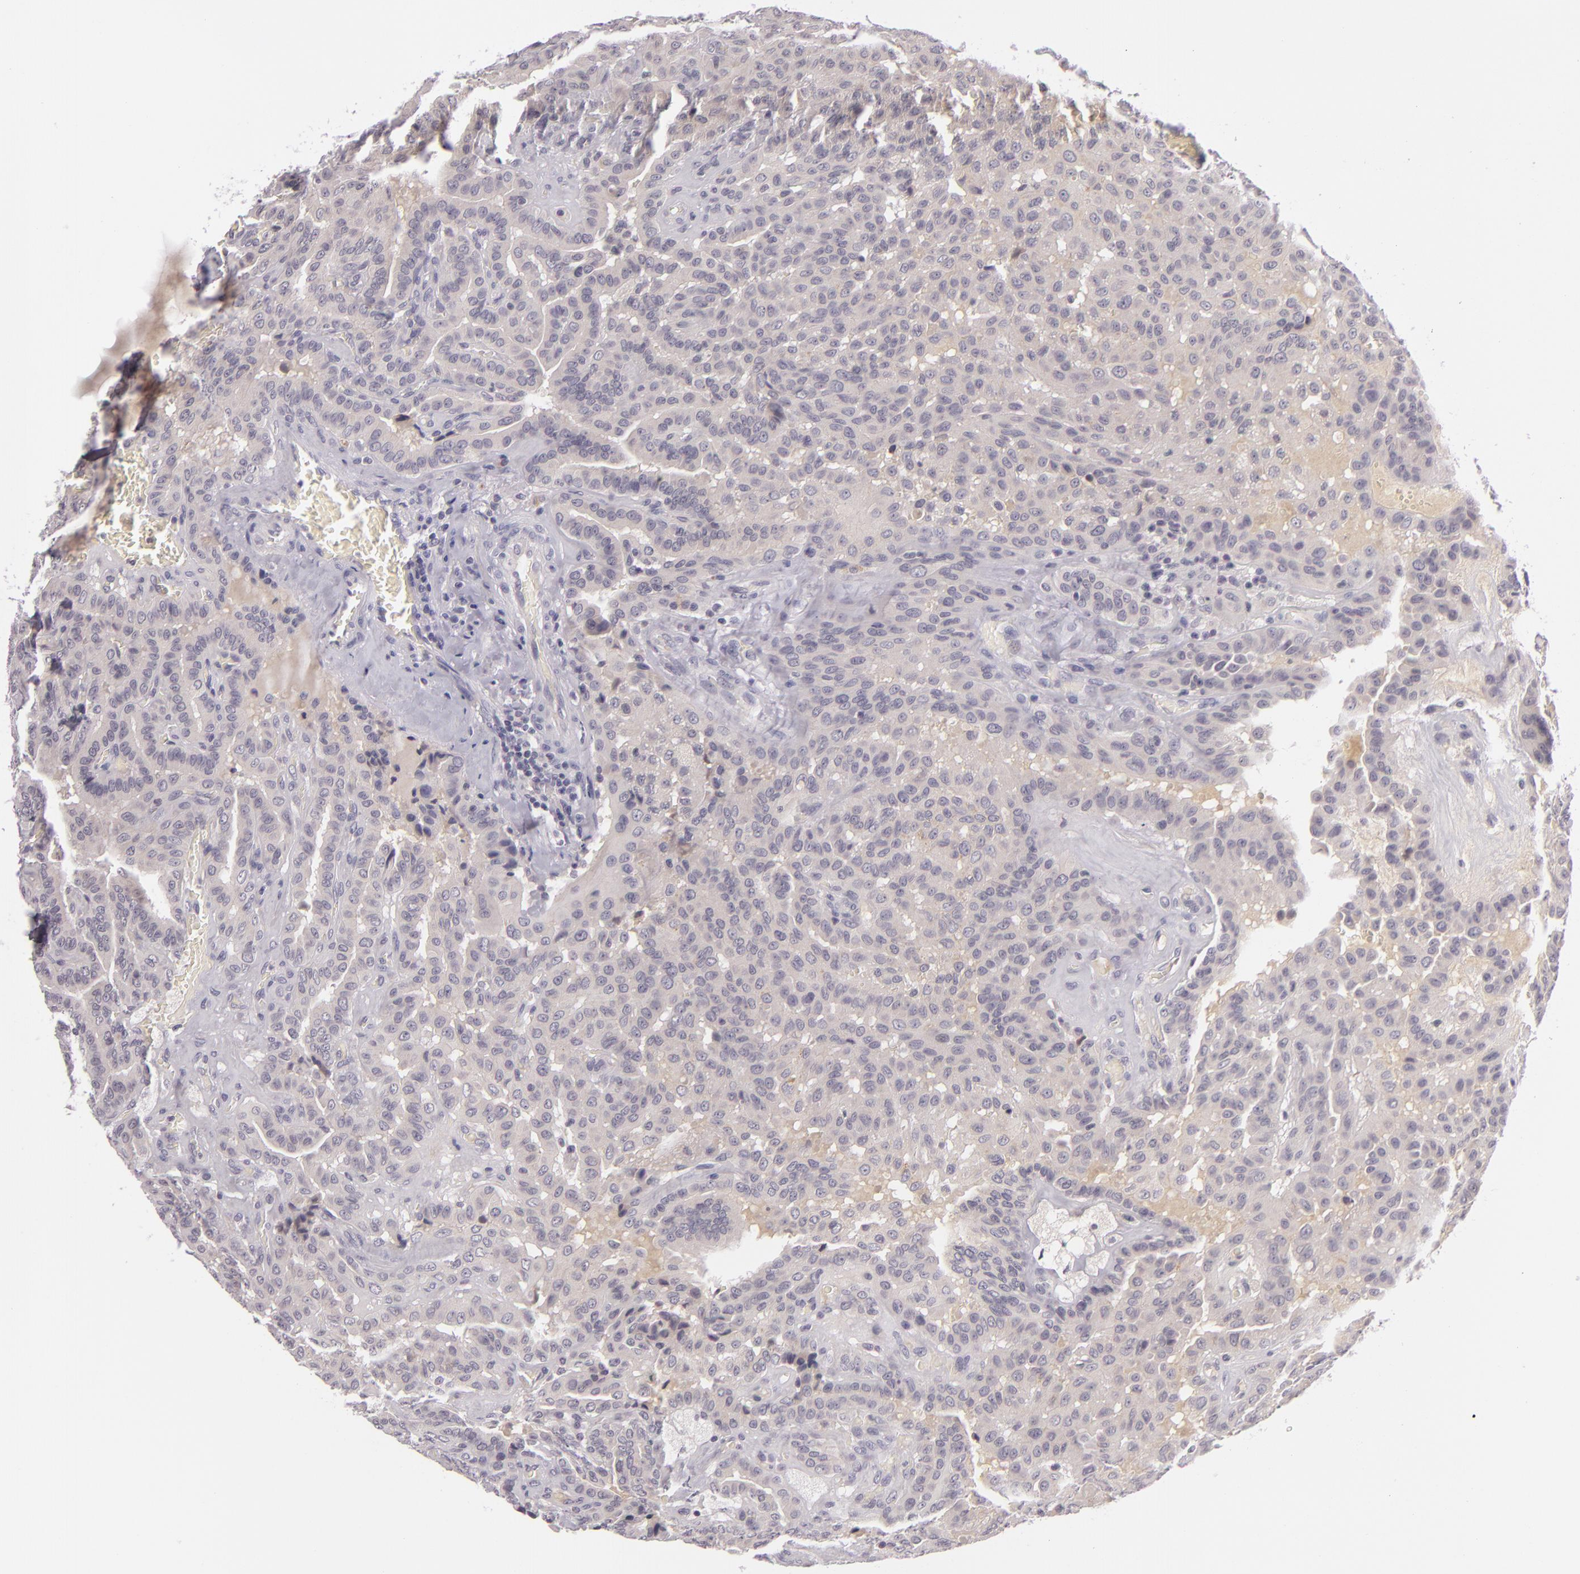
{"staining": {"intensity": "weak", "quantity": ">75%", "location": "cytoplasmic/membranous"}, "tissue": "thyroid cancer", "cell_type": "Tumor cells", "image_type": "cancer", "snomed": [{"axis": "morphology", "description": "Papillary adenocarcinoma, NOS"}, {"axis": "topography", "description": "Thyroid gland"}], "caption": "A brown stain labels weak cytoplasmic/membranous positivity of a protein in papillary adenocarcinoma (thyroid) tumor cells.", "gene": "DAG1", "patient": {"sex": "male", "age": 87}}